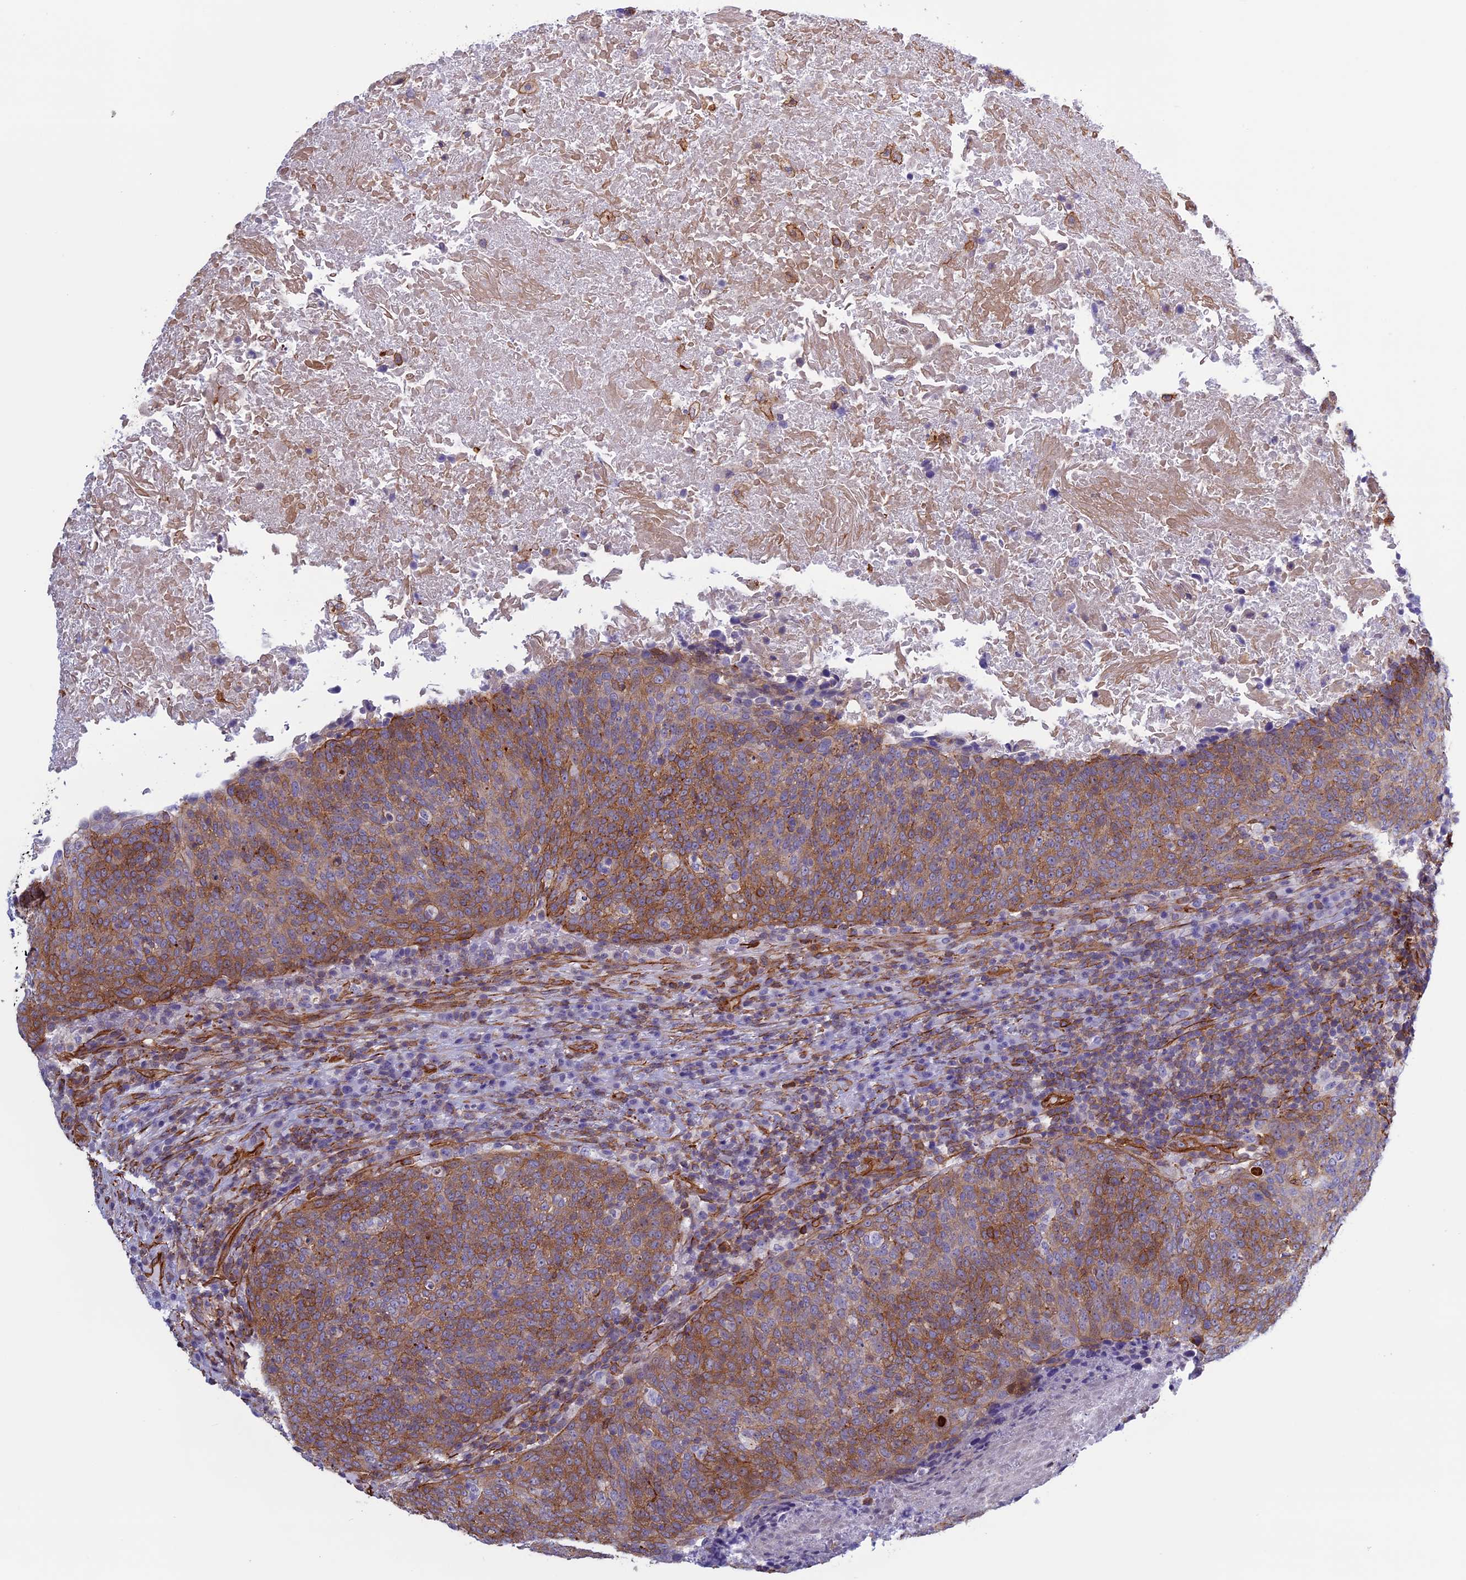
{"staining": {"intensity": "strong", "quantity": ">75%", "location": "cytoplasmic/membranous"}, "tissue": "head and neck cancer", "cell_type": "Tumor cells", "image_type": "cancer", "snomed": [{"axis": "morphology", "description": "Squamous cell carcinoma, NOS"}, {"axis": "morphology", "description": "Squamous cell carcinoma, metastatic, NOS"}, {"axis": "topography", "description": "Lymph node"}, {"axis": "topography", "description": "Head-Neck"}], "caption": "IHC staining of head and neck cancer, which exhibits high levels of strong cytoplasmic/membranous positivity in approximately >75% of tumor cells indicating strong cytoplasmic/membranous protein staining. The staining was performed using DAB (brown) for protein detection and nuclei were counterstained in hematoxylin (blue).", "gene": "ANGPTL2", "patient": {"sex": "male", "age": 62}}